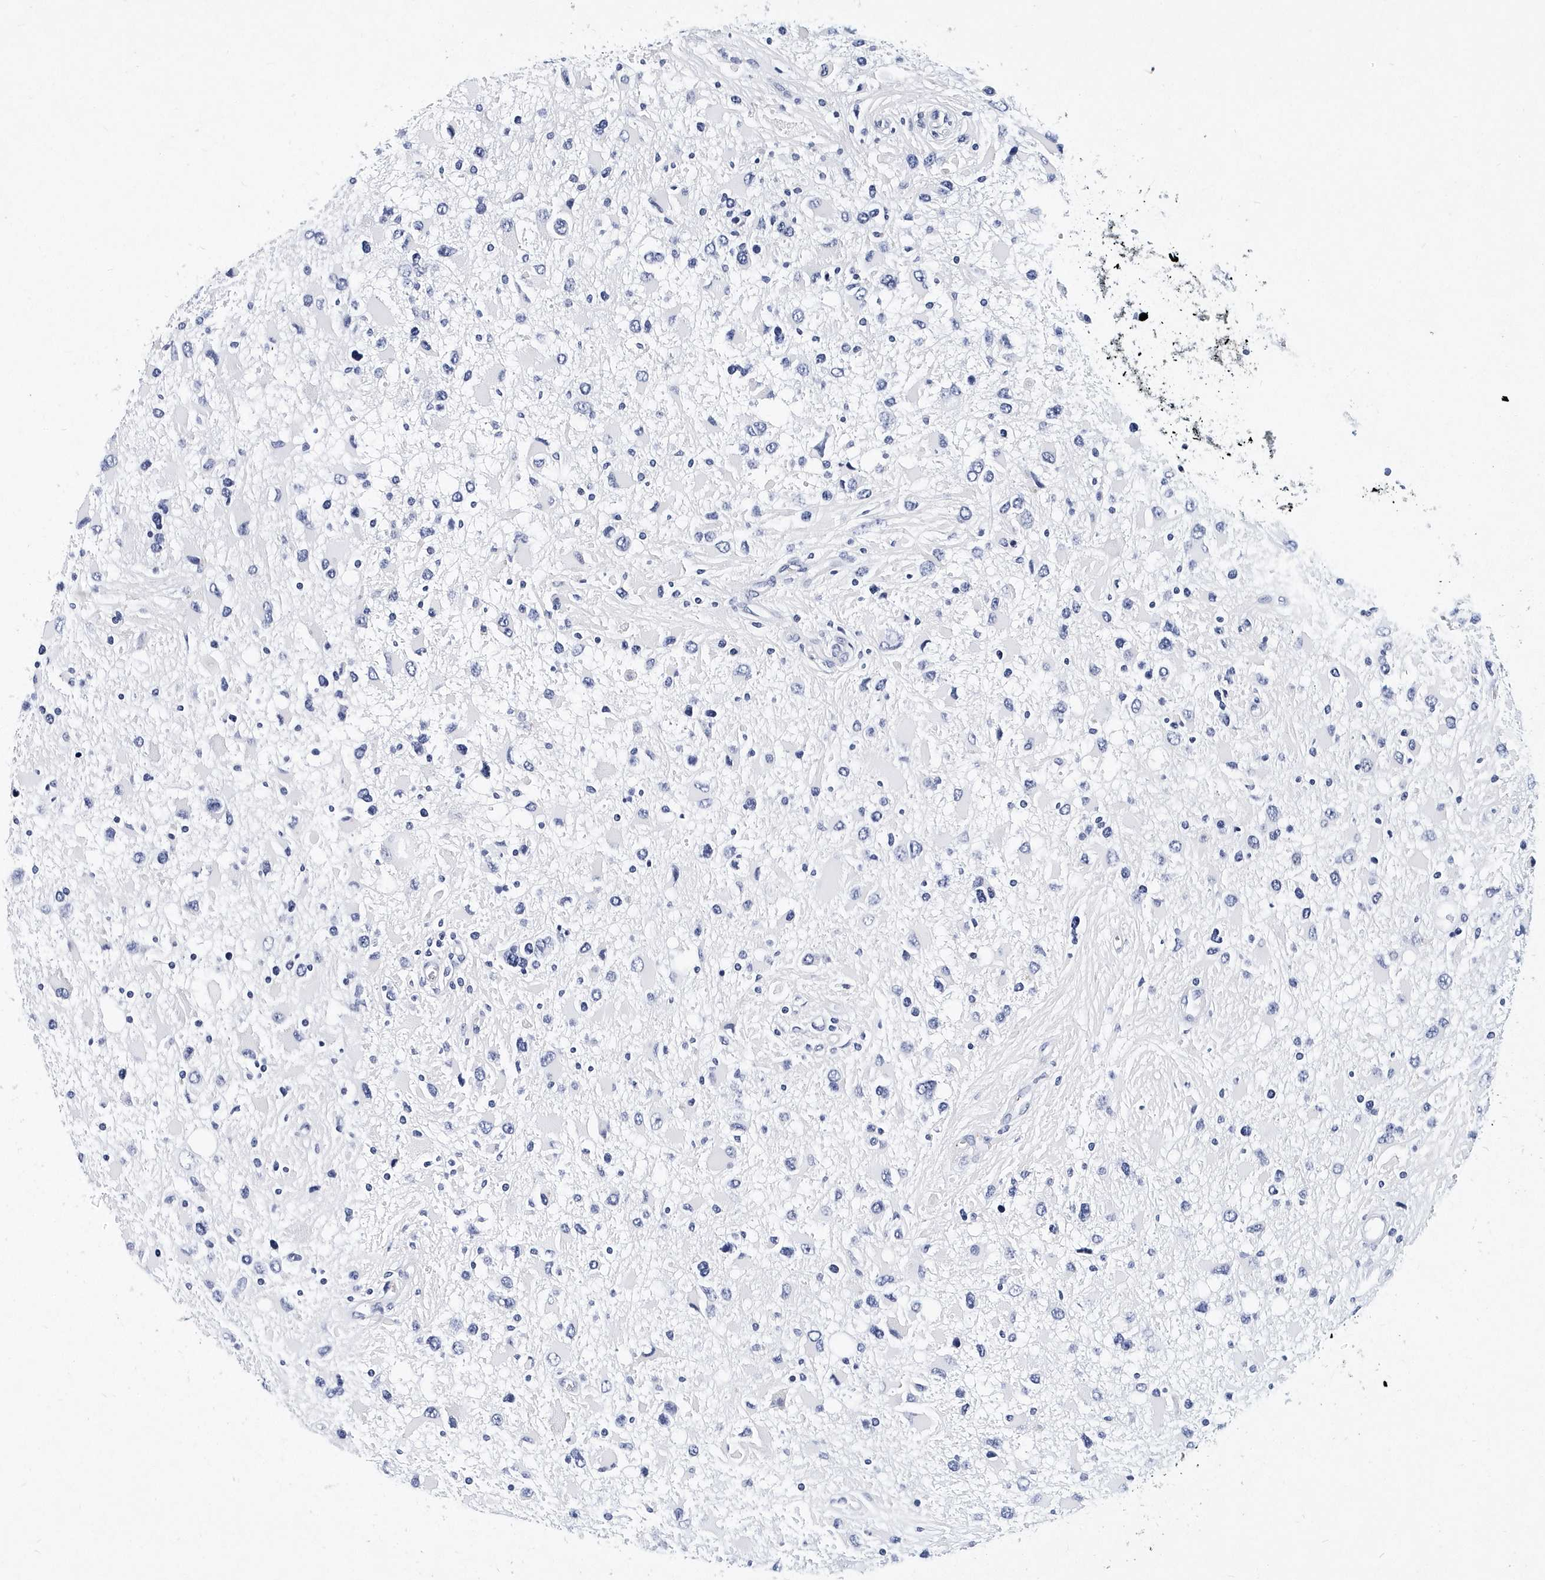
{"staining": {"intensity": "negative", "quantity": "none", "location": "none"}, "tissue": "glioma", "cell_type": "Tumor cells", "image_type": "cancer", "snomed": [{"axis": "morphology", "description": "Glioma, malignant, High grade"}, {"axis": "topography", "description": "Brain"}], "caption": "Image shows no significant protein positivity in tumor cells of malignant glioma (high-grade).", "gene": "ITGA2B", "patient": {"sex": "male", "age": 53}}